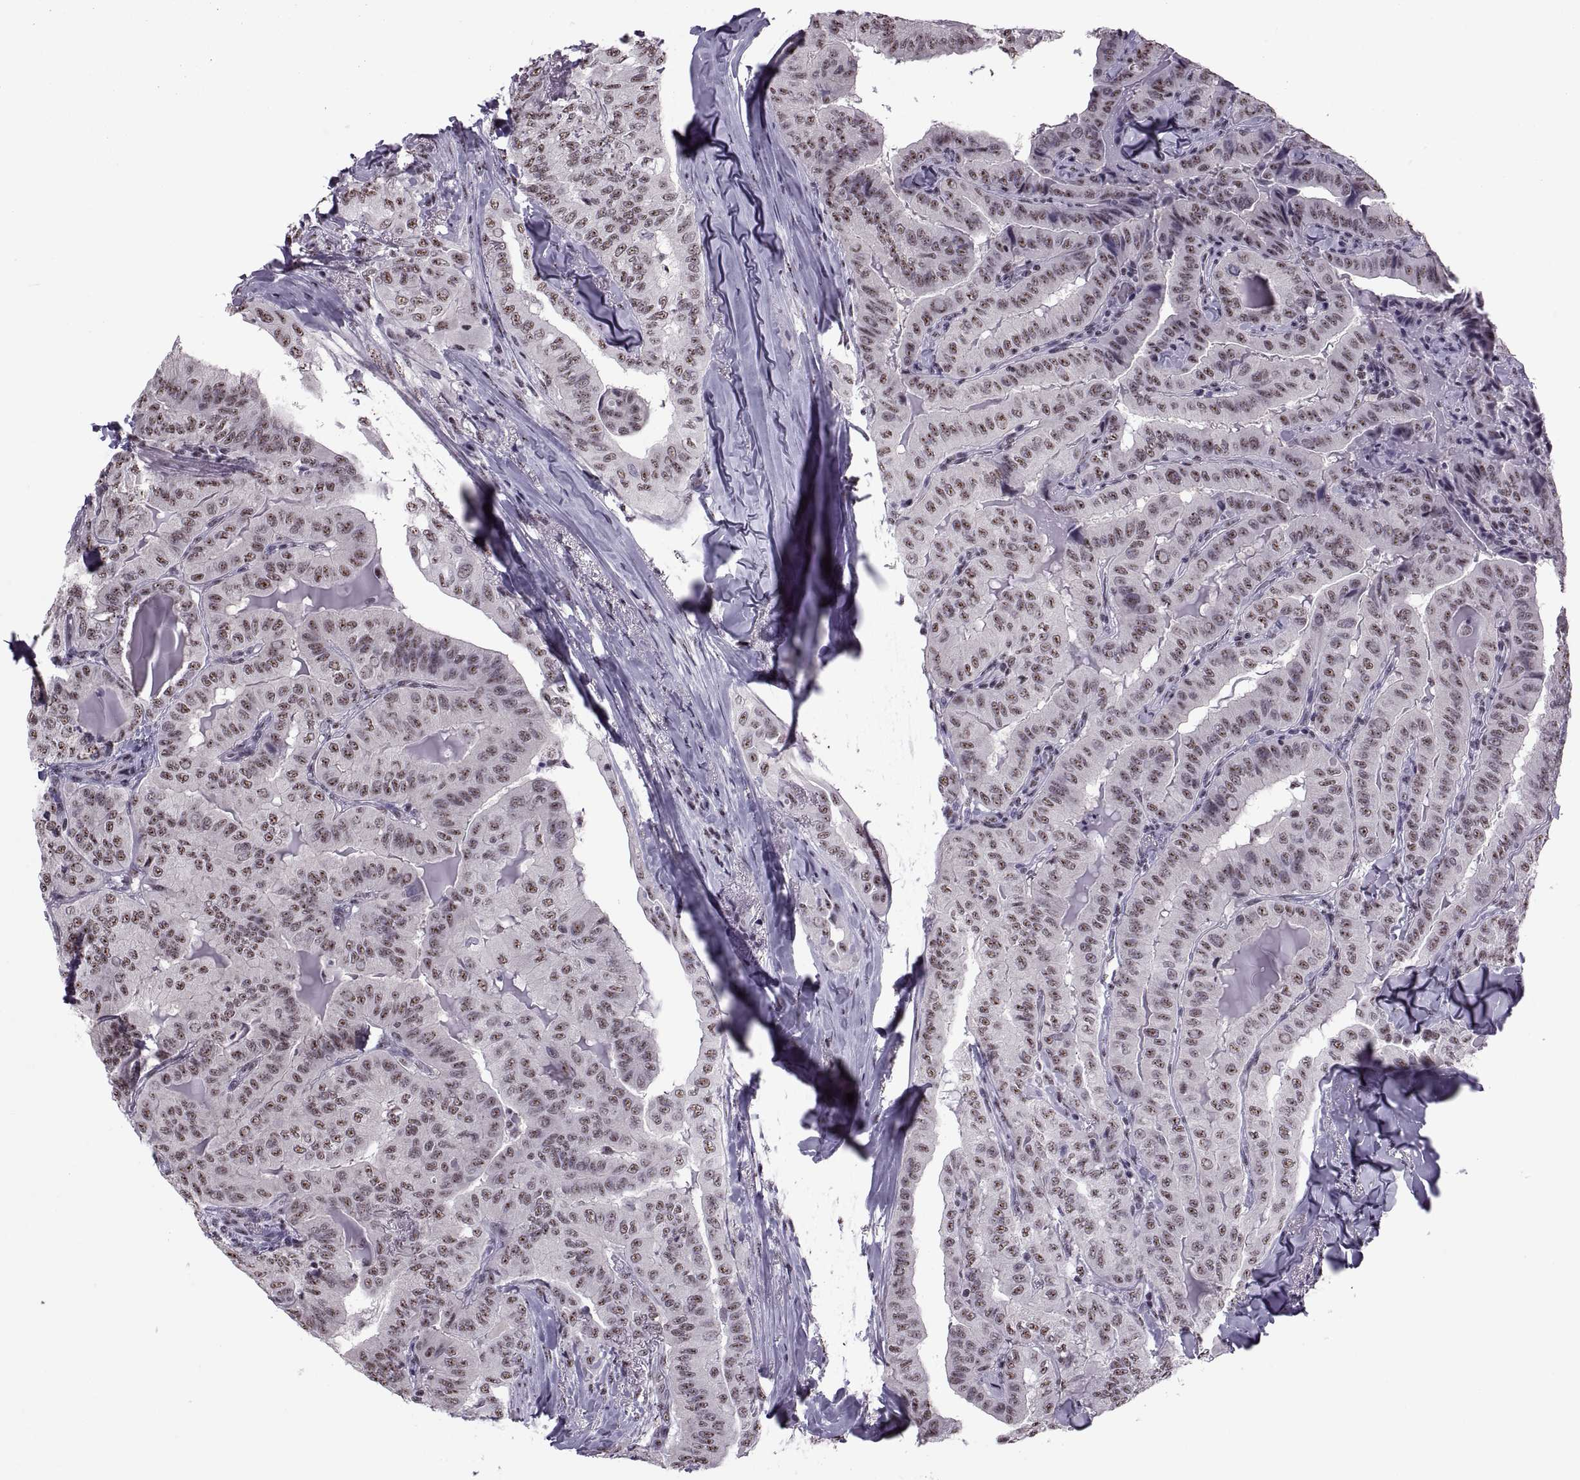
{"staining": {"intensity": "weak", "quantity": ">75%", "location": "nuclear"}, "tissue": "thyroid cancer", "cell_type": "Tumor cells", "image_type": "cancer", "snomed": [{"axis": "morphology", "description": "Papillary adenocarcinoma, NOS"}, {"axis": "topography", "description": "Thyroid gland"}], "caption": "Protein analysis of thyroid cancer (papillary adenocarcinoma) tissue exhibits weak nuclear staining in approximately >75% of tumor cells.", "gene": "MAGEA4", "patient": {"sex": "female", "age": 68}}